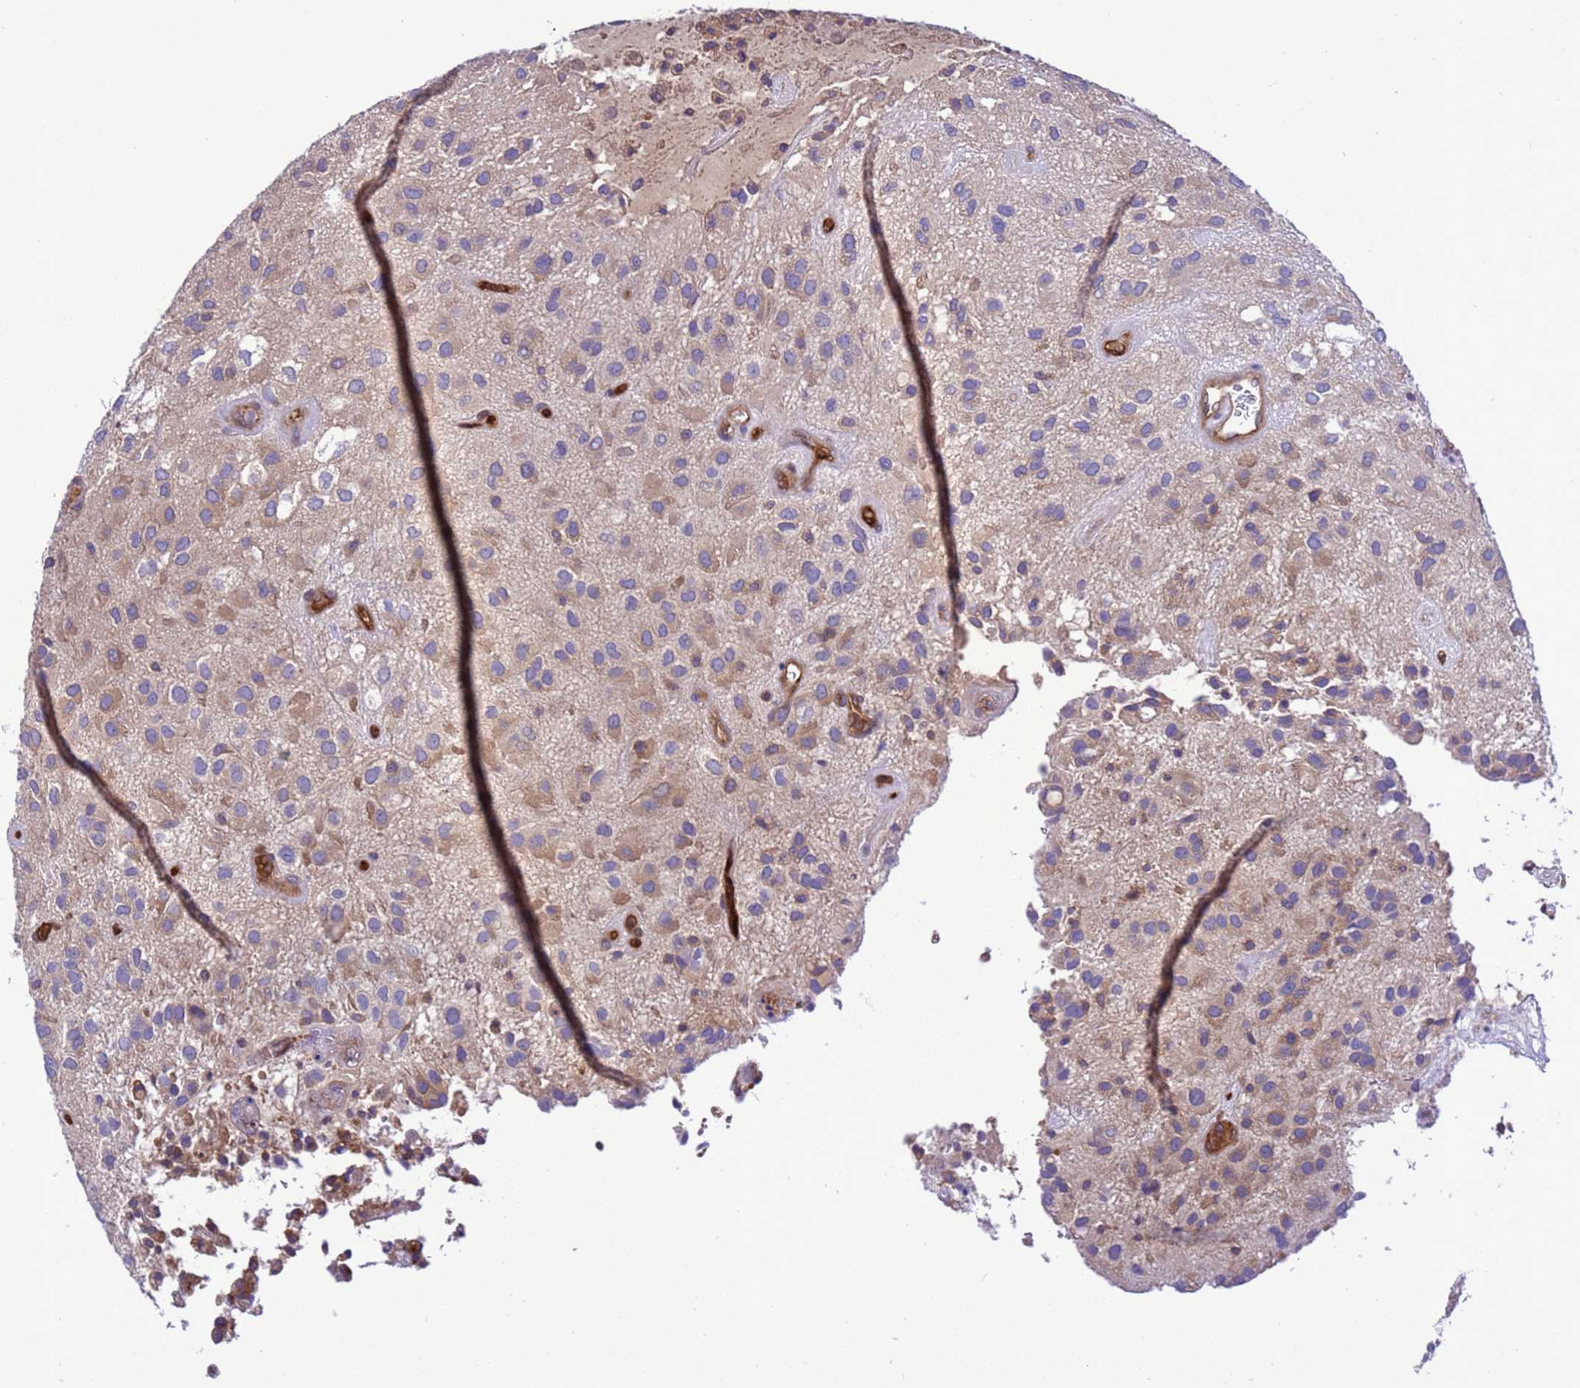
{"staining": {"intensity": "weak", "quantity": "25%-75%", "location": "cytoplasmic/membranous"}, "tissue": "glioma", "cell_type": "Tumor cells", "image_type": "cancer", "snomed": [{"axis": "morphology", "description": "Glioma, malignant, Low grade"}, {"axis": "topography", "description": "Brain"}], "caption": "Glioma was stained to show a protein in brown. There is low levels of weak cytoplasmic/membranous staining in approximately 25%-75% of tumor cells. (DAB (3,3'-diaminobenzidine) = brown stain, brightfield microscopy at high magnification).", "gene": "RABEP2", "patient": {"sex": "male", "age": 66}}